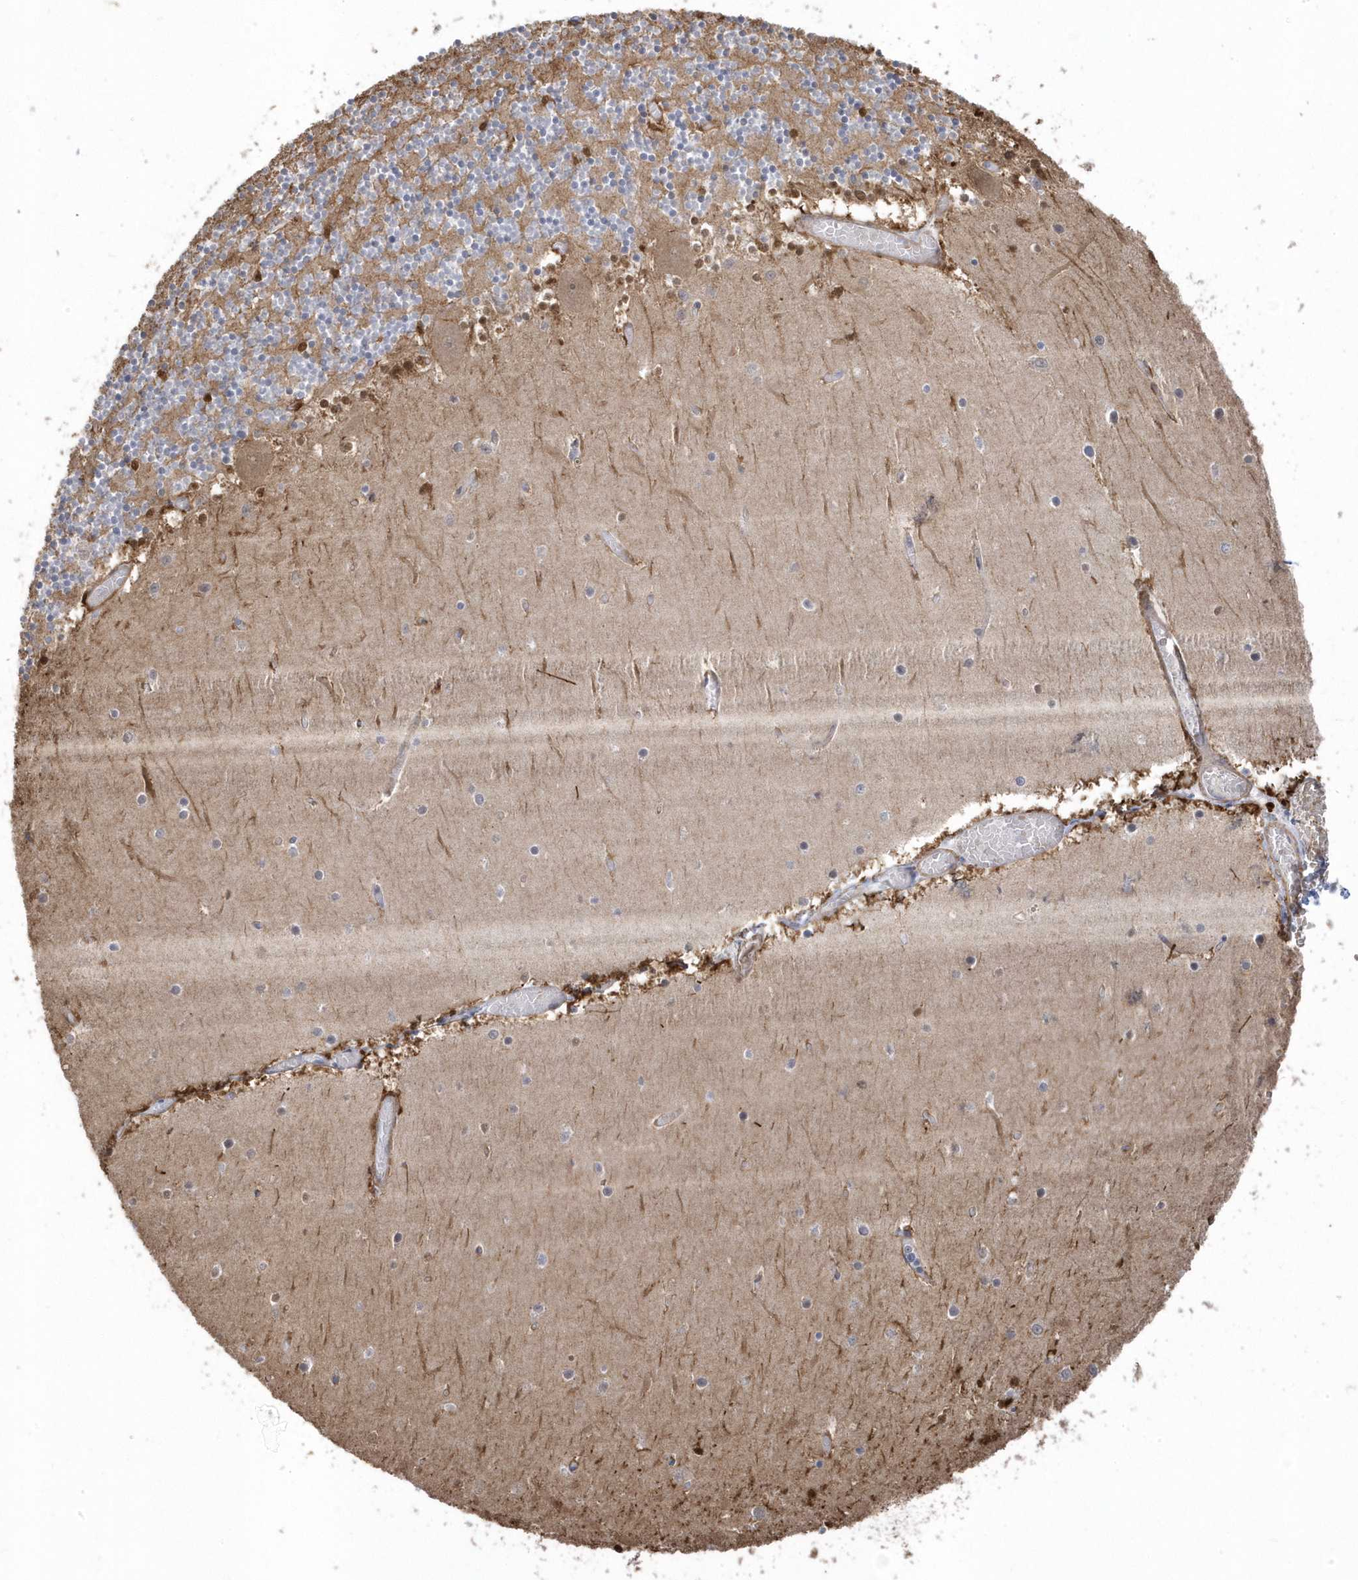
{"staining": {"intensity": "moderate", "quantity": "25%-75%", "location": "cytoplasmic/membranous,nuclear"}, "tissue": "cerebellum", "cell_type": "Cells in granular layer", "image_type": "normal", "snomed": [{"axis": "morphology", "description": "Normal tissue, NOS"}, {"axis": "topography", "description": "Cerebellum"}], "caption": "High-power microscopy captured an IHC micrograph of normal cerebellum, revealing moderate cytoplasmic/membranous,nuclear staining in about 25%-75% of cells in granular layer.", "gene": "GTPBP6", "patient": {"sex": "female", "age": 28}}